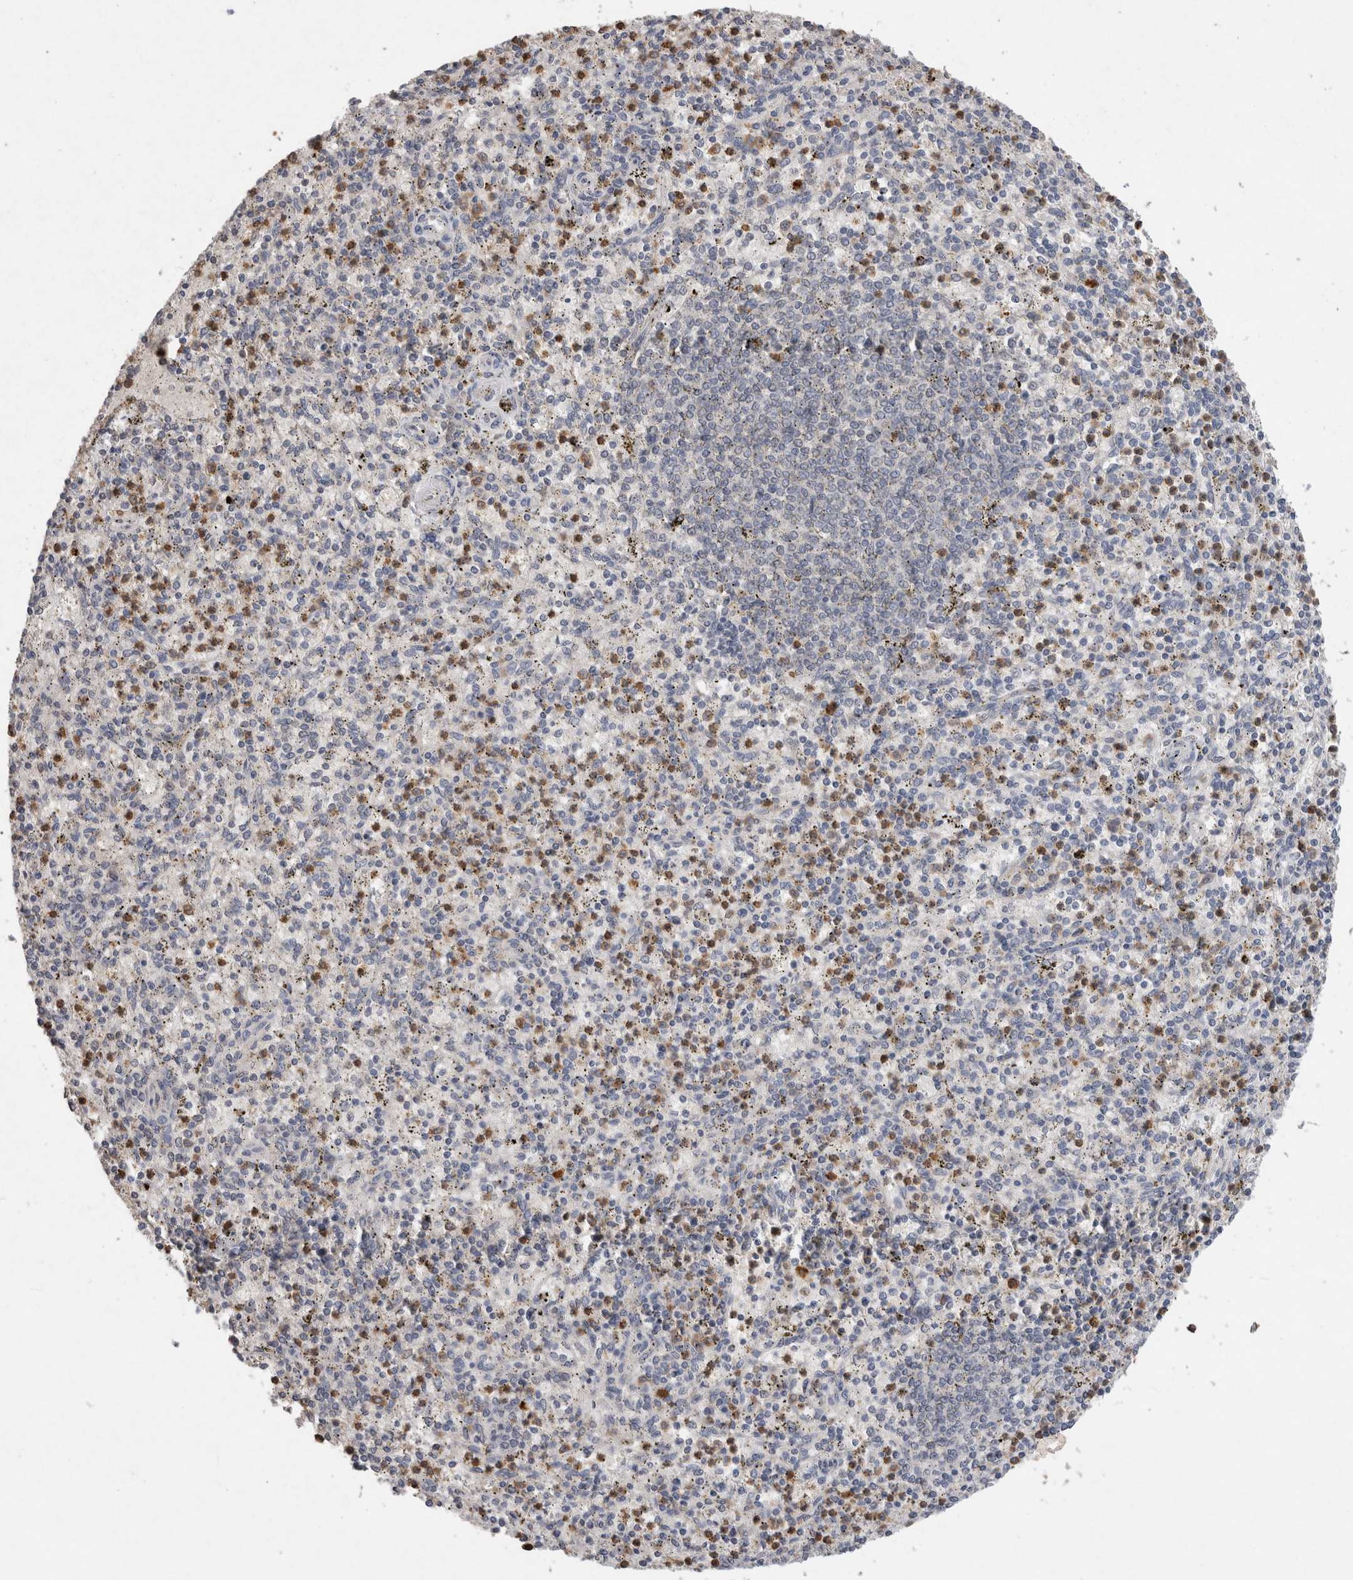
{"staining": {"intensity": "moderate", "quantity": "<25%", "location": "cytoplasmic/membranous"}, "tissue": "spleen", "cell_type": "Cells in red pulp", "image_type": "normal", "snomed": [{"axis": "morphology", "description": "Normal tissue, NOS"}, {"axis": "topography", "description": "Spleen"}], "caption": "Protein analysis of normal spleen displays moderate cytoplasmic/membranous expression in approximately <25% of cells in red pulp.", "gene": "FABP7", "patient": {"sex": "male", "age": 72}}